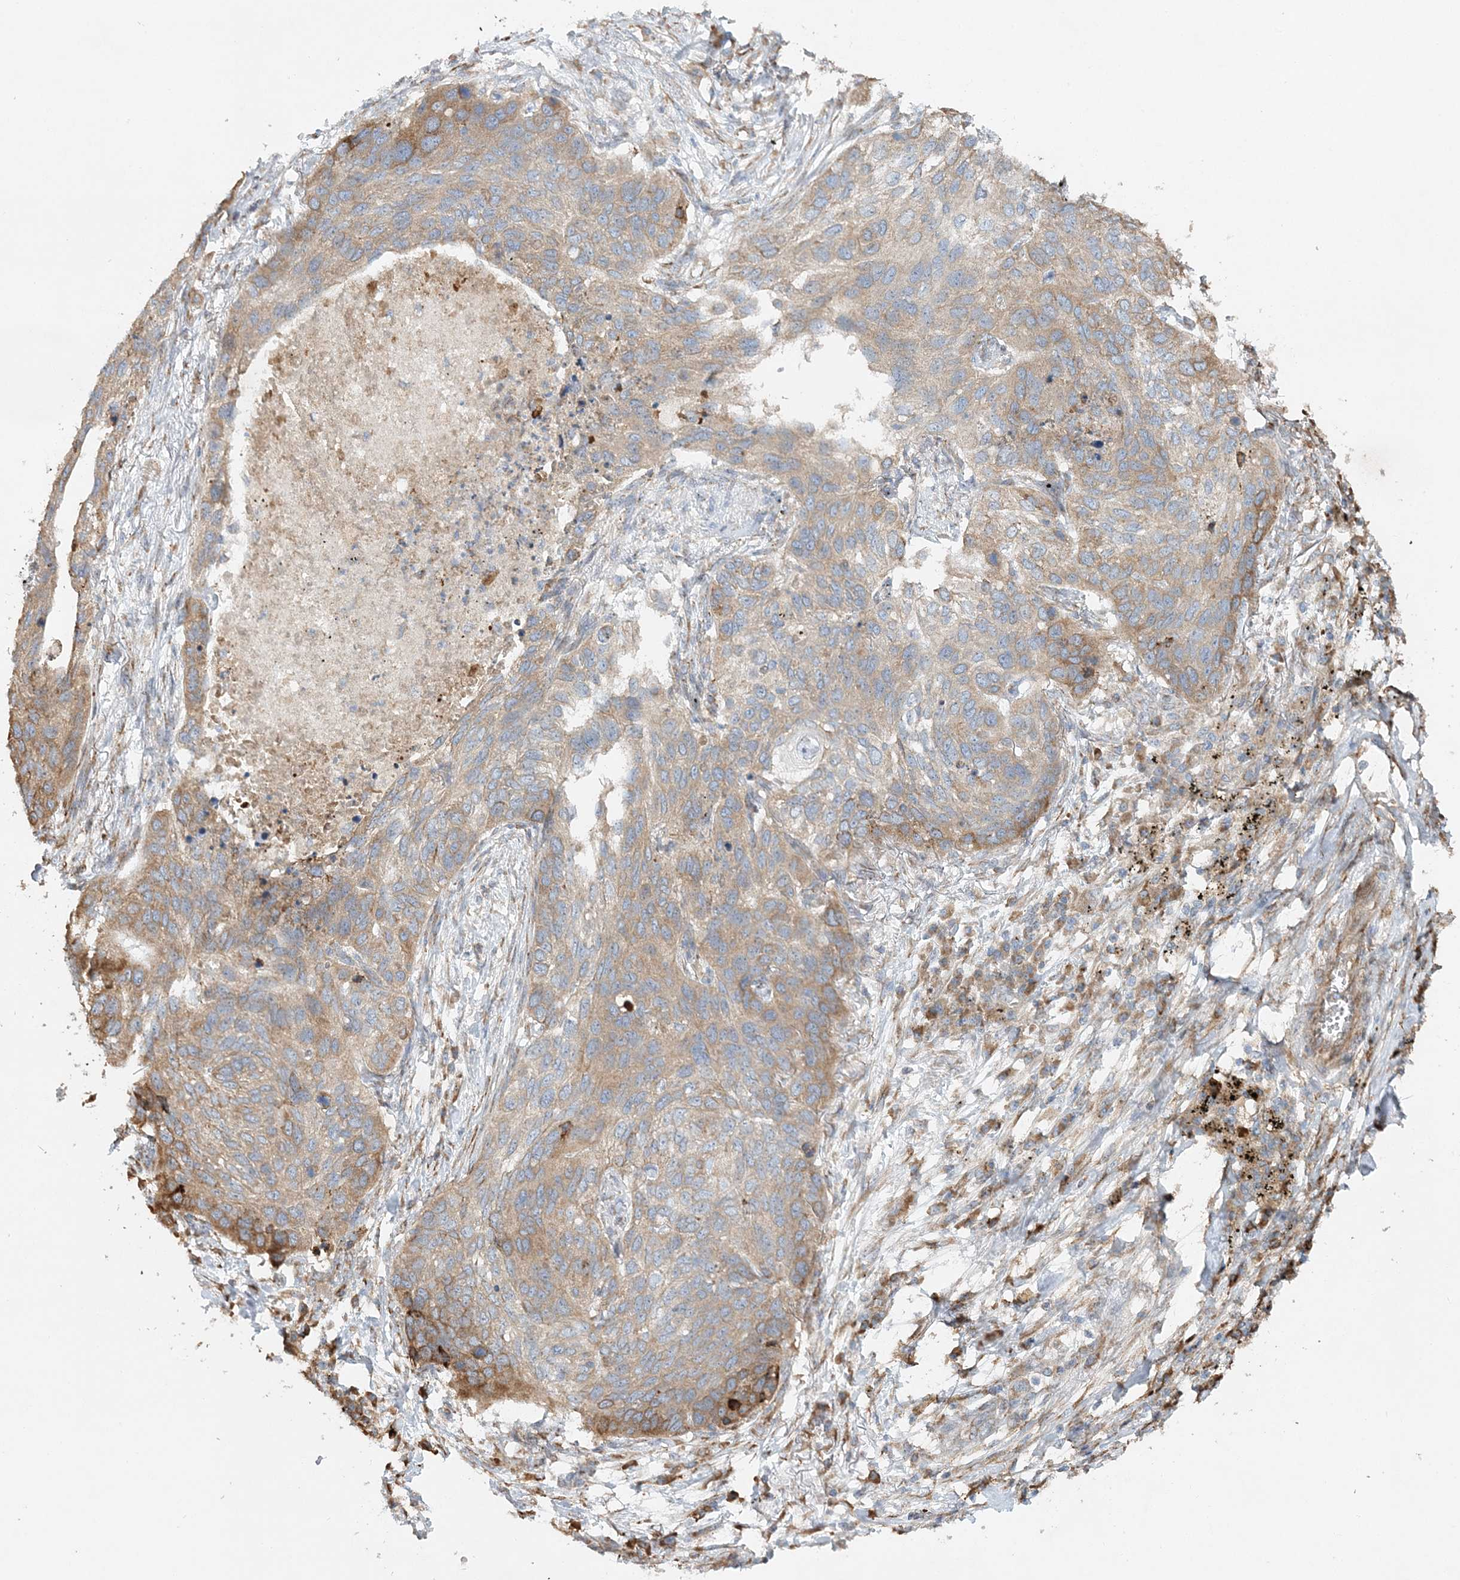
{"staining": {"intensity": "weak", "quantity": "<25%", "location": "cytoplasmic/membranous"}, "tissue": "lung cancer", "cell_type": "Tumor cells", "image_type": "cancer", "snomed": [{"axis": "morphology", "description": "Squamous cell carcinoma, NOS"}, {"axis": "topography", "description": "Lung"}], "caption": "Lung squamous cell carcinoma was stained to show a protein in brown. There is no significant staining in tumor cells.", "gene": "ZFYVE16", "patient": {"sex": "female", "age": 63}}